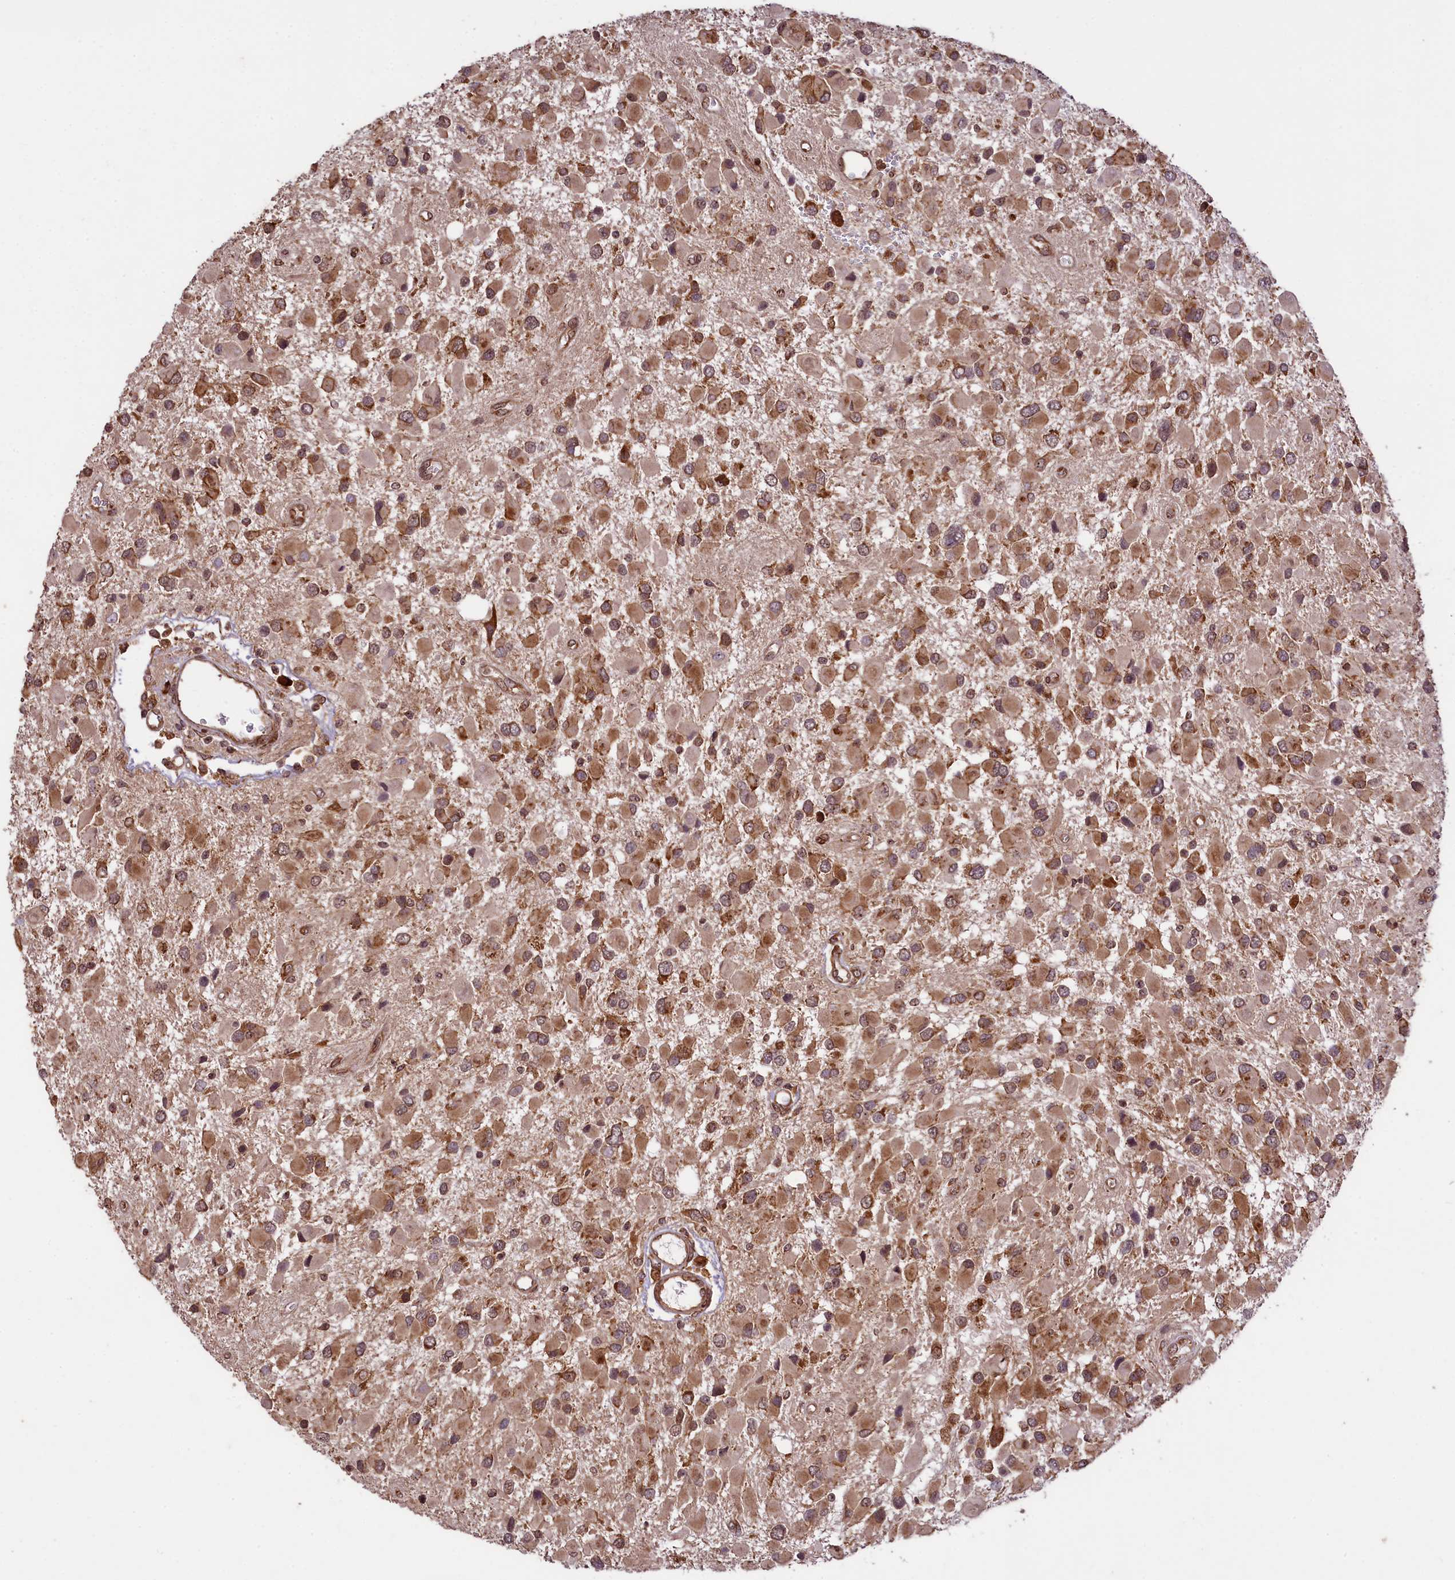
{"staining": {"intensity": "moderate", "quantity": ">75%", "location": "cytoplasmic/membranous"}, "tissue": "glioma", "cell_type": "Tumor cells", "image_type": "cancer", "snomed": [{"axis": "morphology", "description": "Glioma, malignant, High grade"}, {"axis": "topography", "description": "Brain"}], "caption": "Tumor cells exhibit moderate cytoplasmic/membranous staining in about >75% of cells in glioma. (brown staining indicates protein expression, while blue staining denotes nuclei).", "gene": "LARP4", "patient": {"sex": "male", "age": 53}}